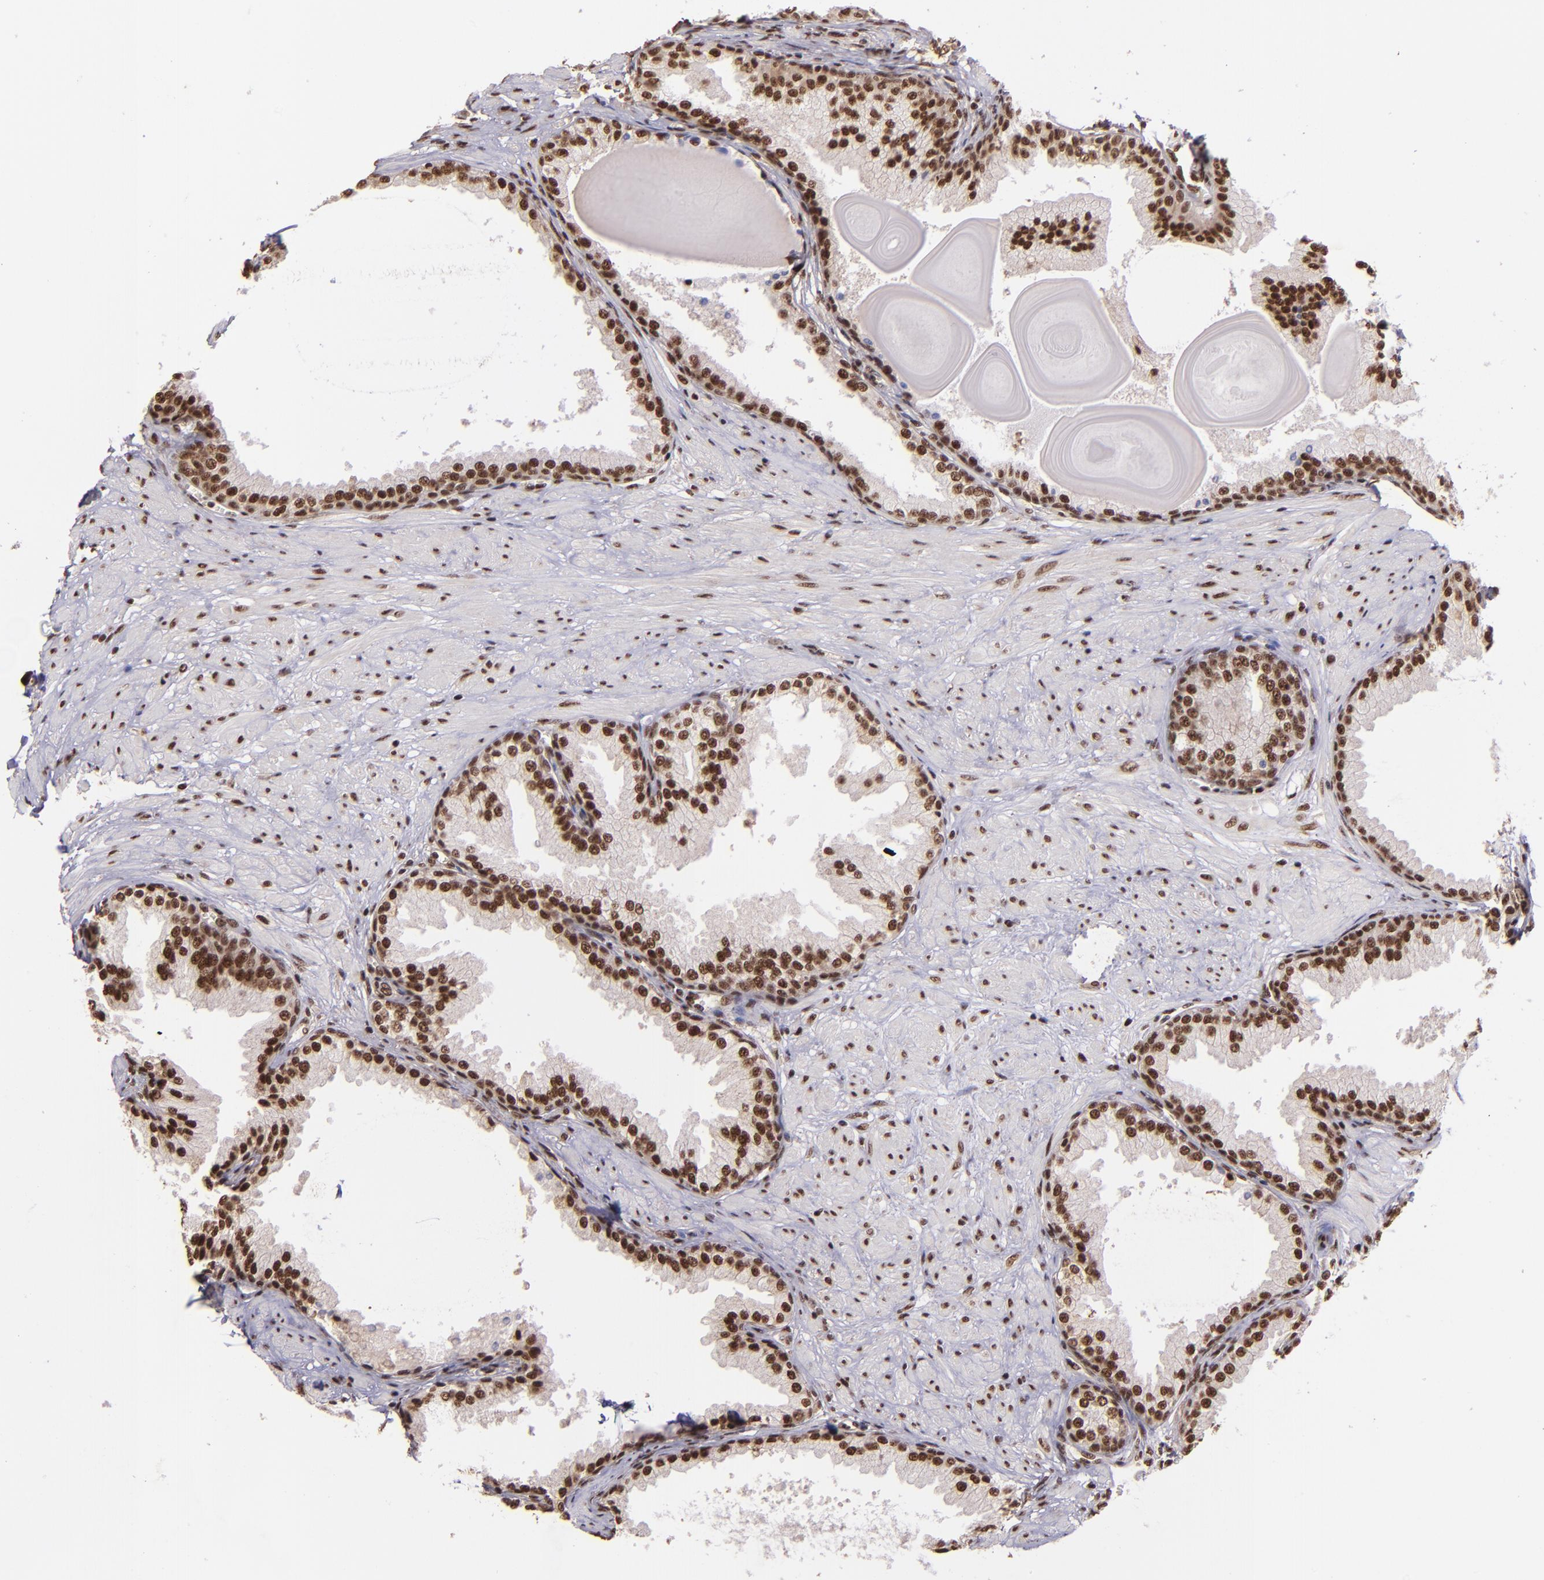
{"staining": {"intensity": "strong", "quantity": ">75%", "location": "nuclear"}, "tissue": "prostate", "cell_type": "Glandular cells", "image_type": "normal", "snomed": [{"axis": "morphology", "description": "Normal tissue, NOS"}, {"axis": "topography", "description": "Prostate"}], "caption": "Normal prostate exhibits strong nuclear expression in approximately >75% of glandular cells.", "gene": "PQBP1", "patient": {"sex": "male", "age": 51}}